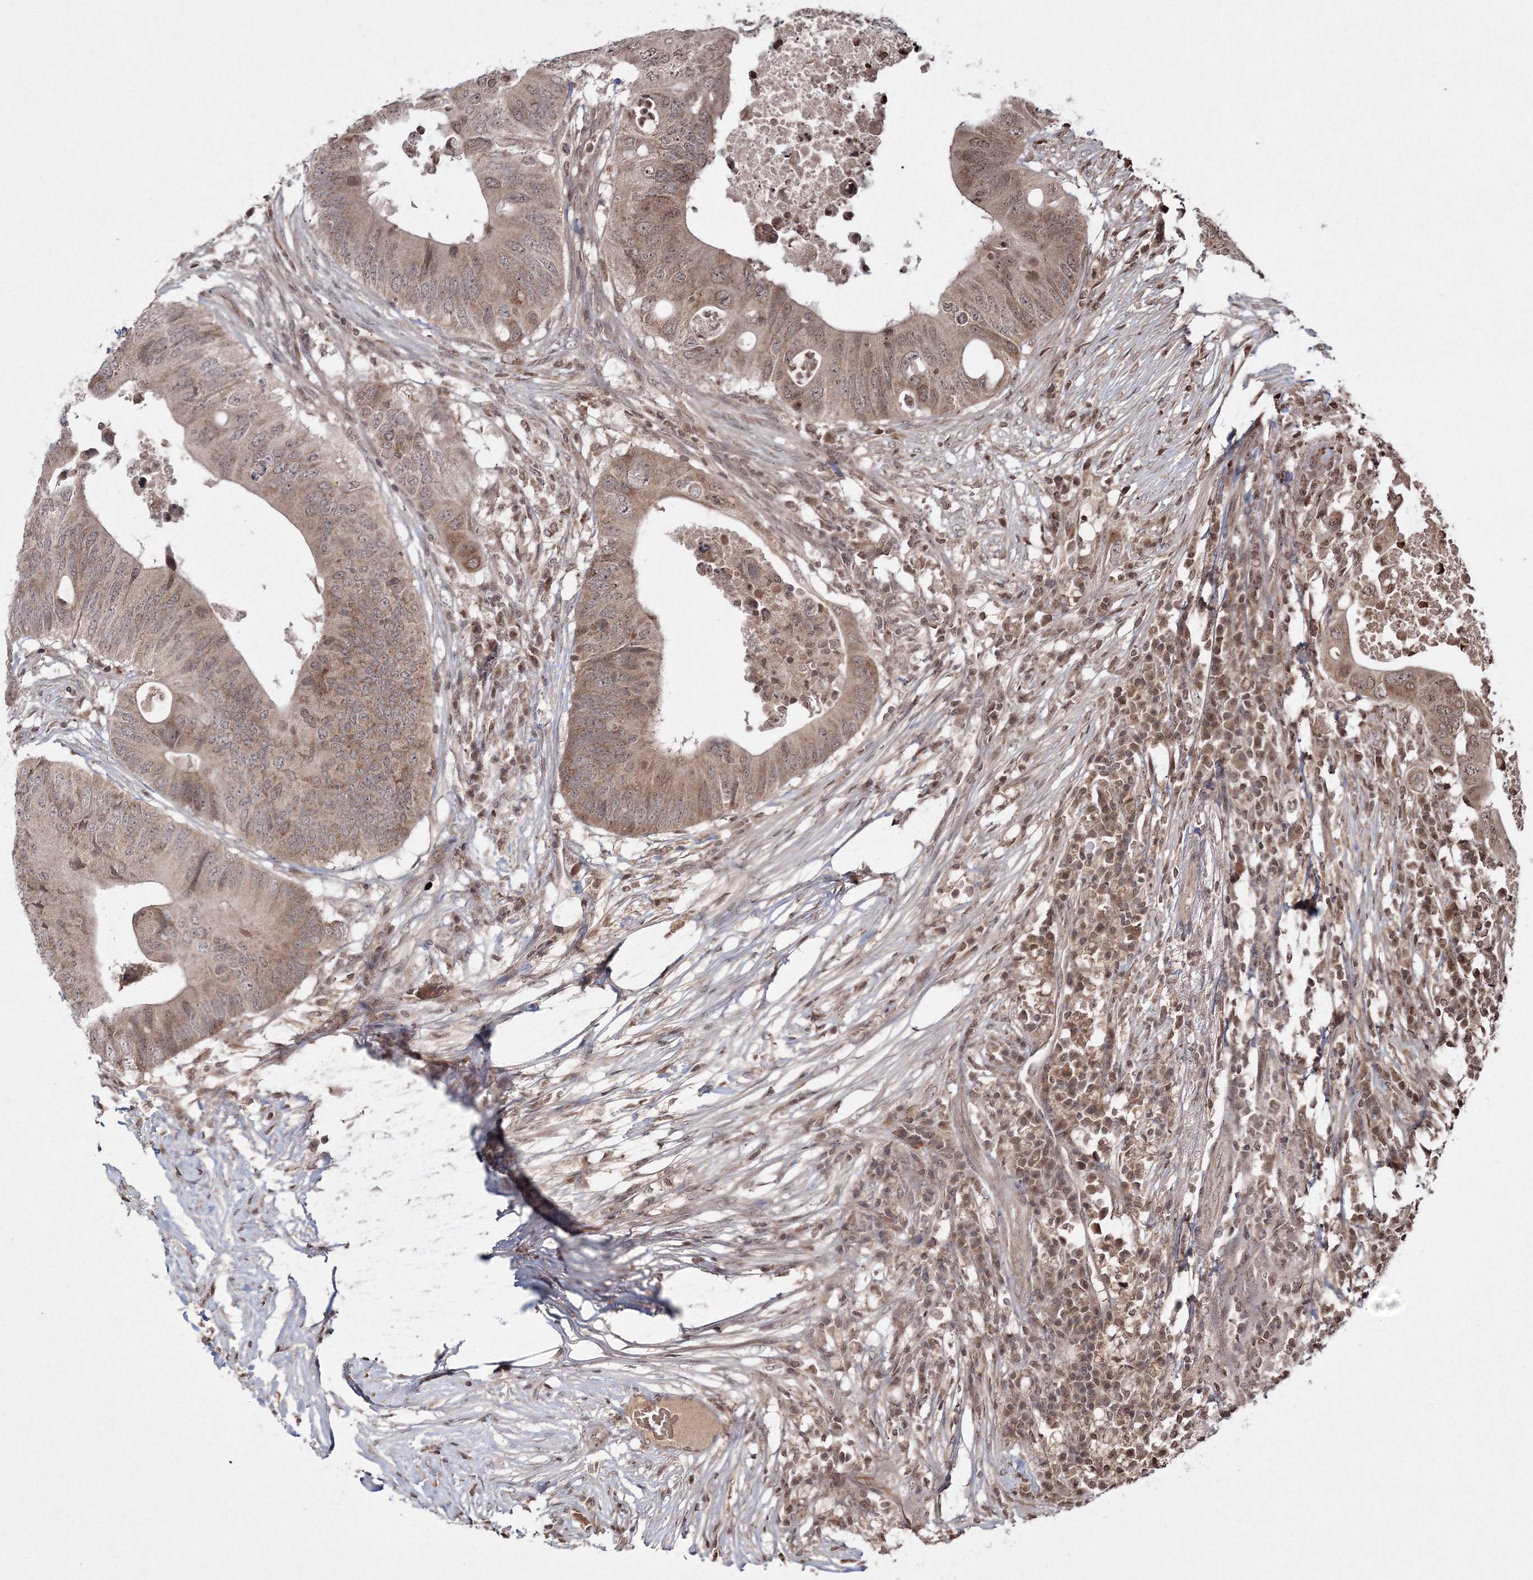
{"staining": {"intensity": "moderate", "quantity": ">75%", "location": "cytoplasmic/membranous"}, "tissue": "colorectal cancer", "cell_type": "Tumor cells", "image_type": "cancer", "snomed": [{"axis": "morphology", "description": "Adenocarcinoma, NOS"}, {"axis": "topography", "description": "Colon"}], "caption": "Tumor cells exhibit moderate cytoplasmic/membranous staining in approximately >75% of cells in colorectal adenocarcinoma.", "gene": "PEX13", "patient": {"sex": "male", "age": 71}}